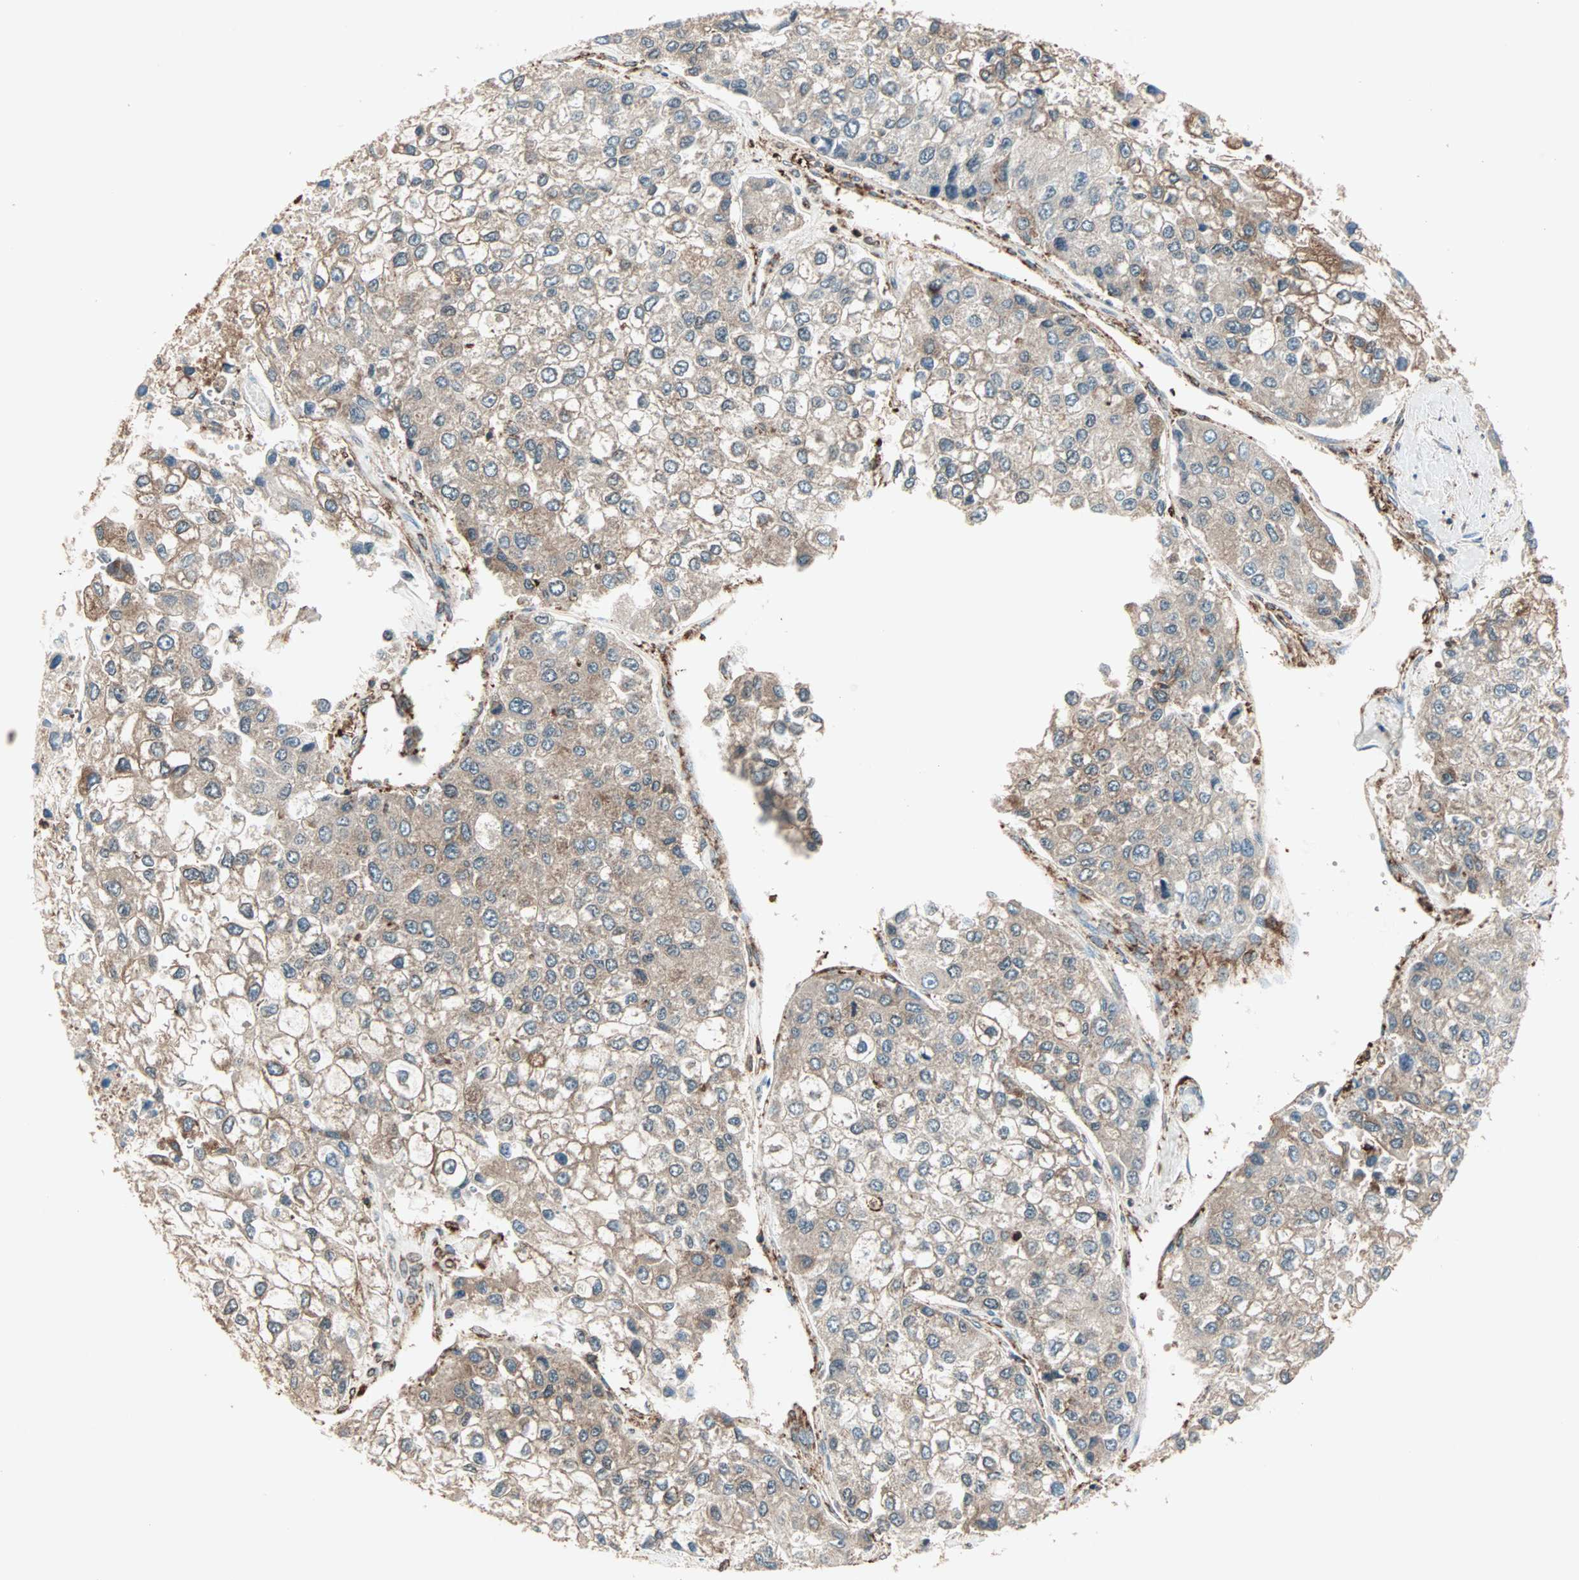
{"staining": {"intensity": "weak", "quantity": ">75%", "location": "cytoplasmic/membranous"}, "tissue": "liver cancer", "cell_type": "Tumor cells", "image_type": "cancer", "snomed": [{"axis": "morphology", "description": "Carcinoma, Hepatocellular, NOS"}, {"axis": "topography", "description": "Liver"}], "caption": "Liver cancer stained for a protein (brown) shows weak cytoplasmic/membranous positive positivity in about >75% of tumor cells.", "gene": "MMP3", "patient": {"sex": "female", "age": 66}}